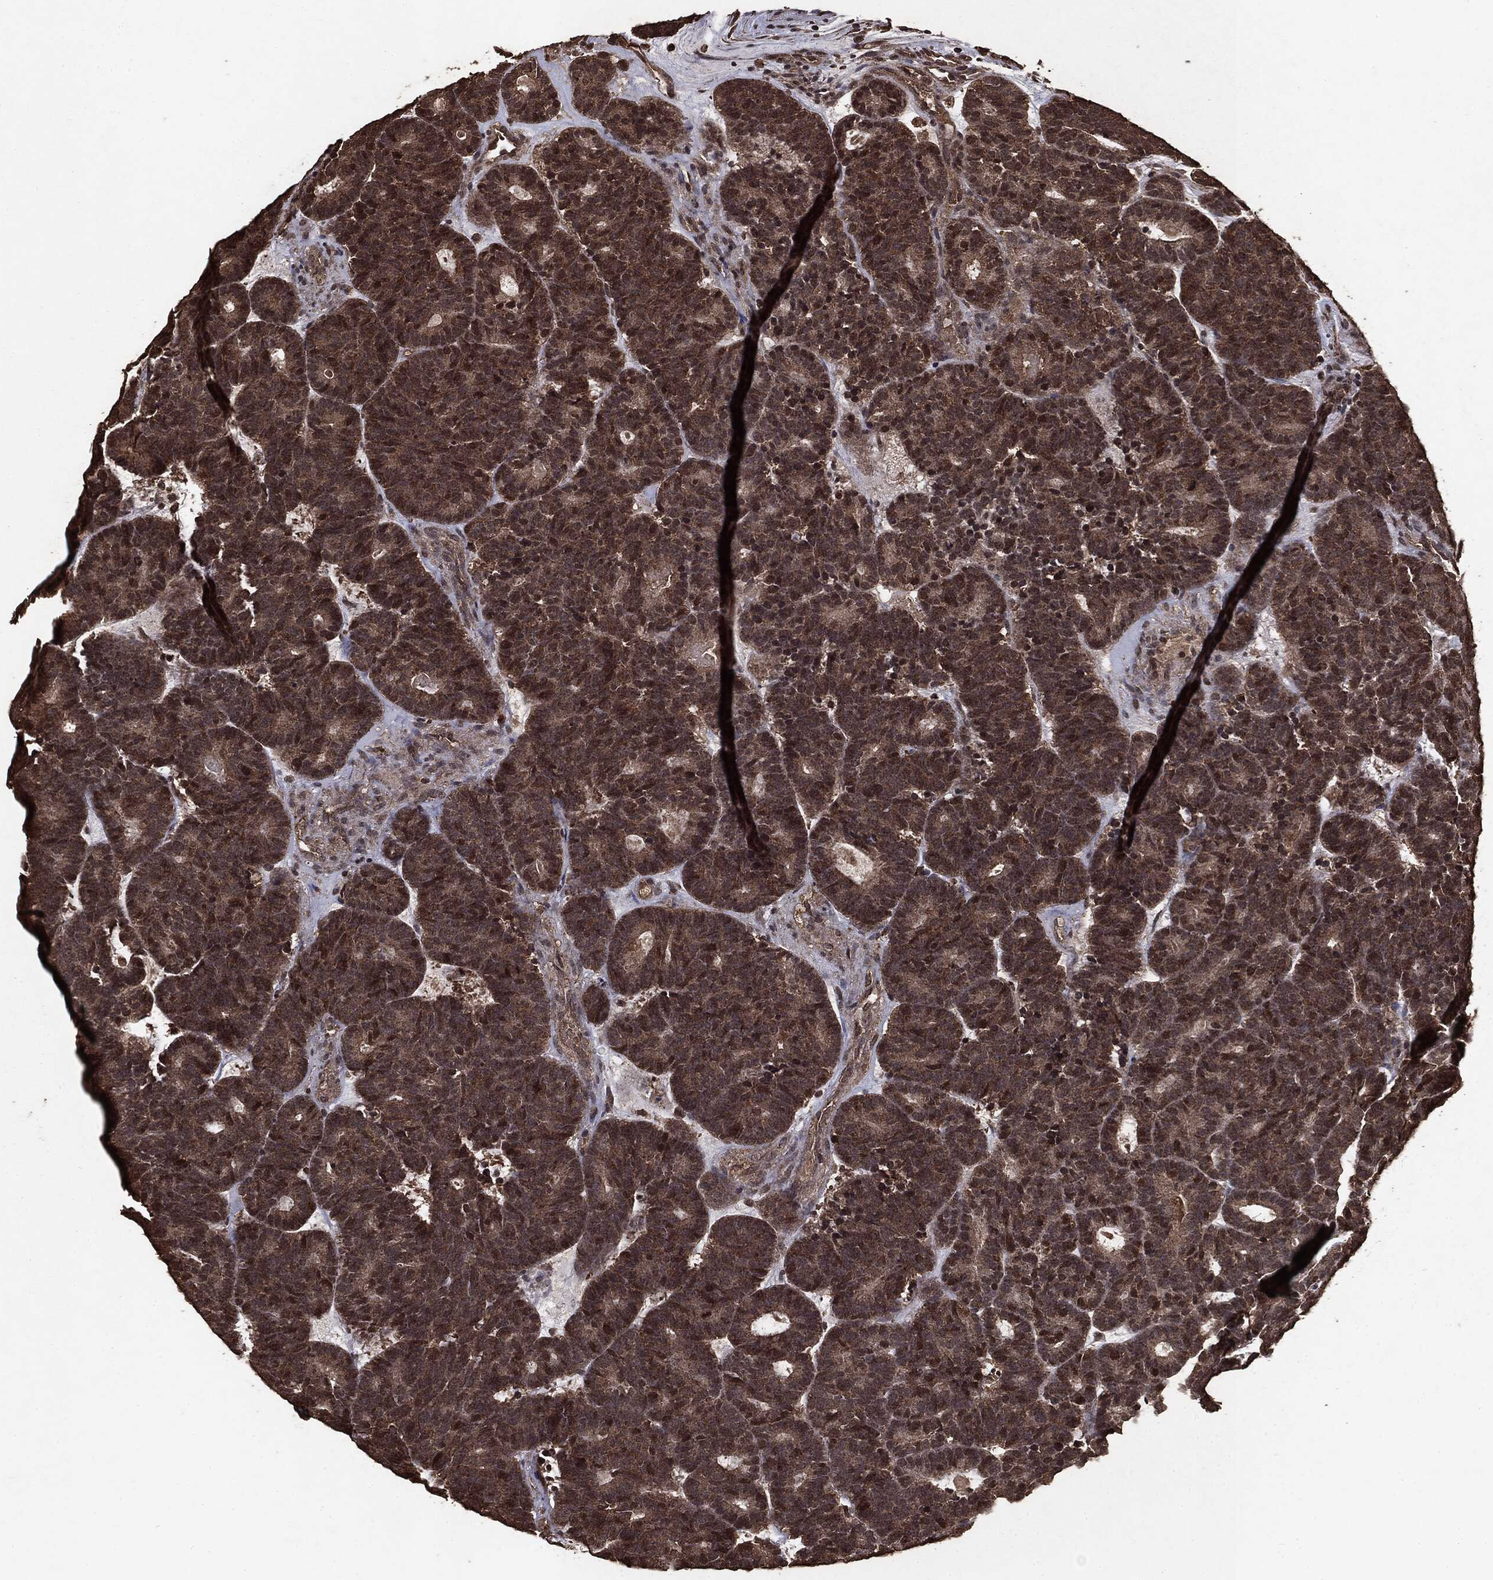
{"staining": {"intensity": "moderate", "quantity": ">75%", "location": "cytoplasmic/membranous"}, "tissue": "head and neck cancer", "cell_type": "Tumor cells", "image_type": "cancer", "snomed": [{"axis": "morphology", "description": "Adenocarcinoma, NOS"}, {"axis": "topography", "description": "Head-Neck"}], "caption": "Tumor cells exhibit moderate cytoplasmic/membranous expression in about >75% of cells in head and neck adenocarcinoma. (DAB (3,3'-diaminobenzidine) IHC, brown staining for protein, blue staining for nuclei).", "gene": "NME1", "patient": {"sex": "female", "age": 81}}